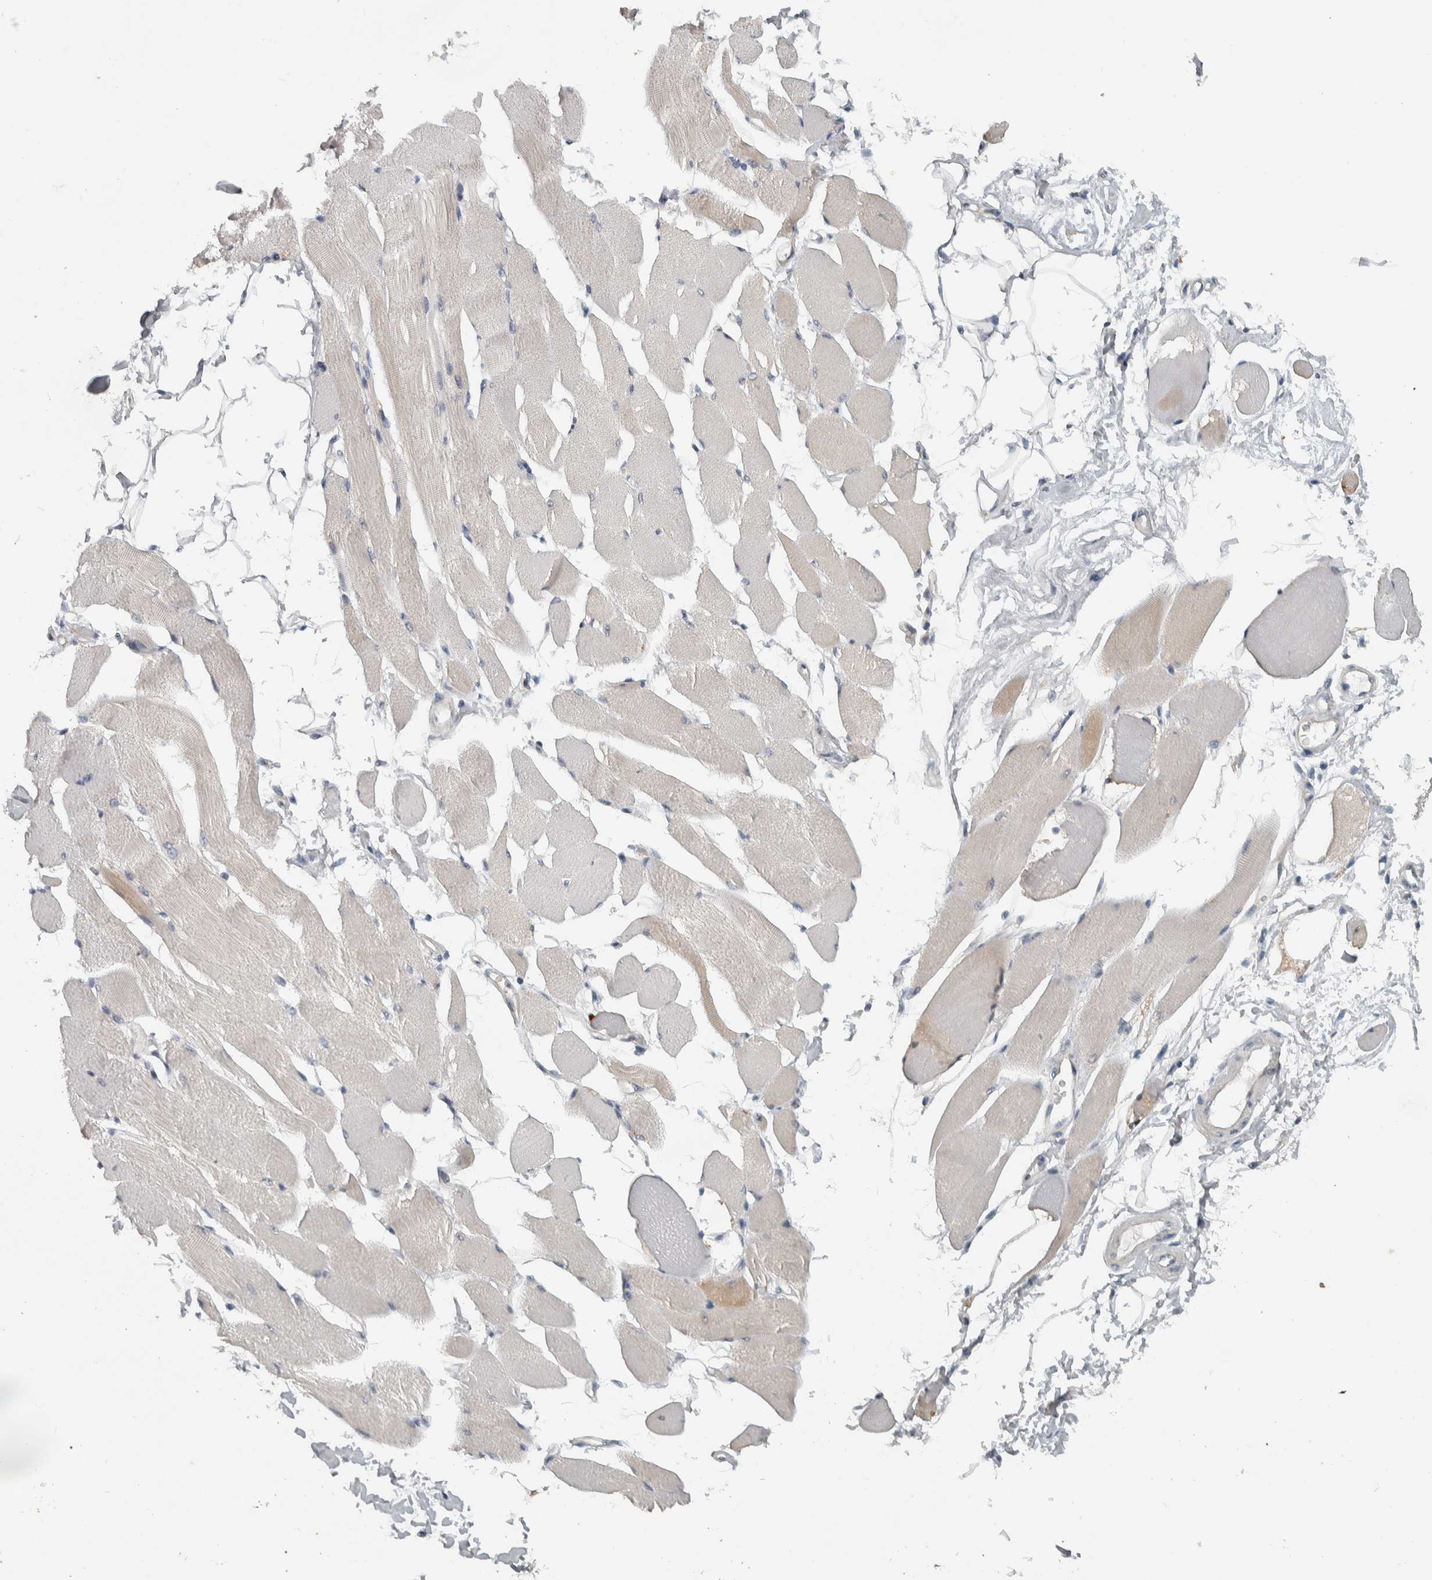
{"staining": {"intensity": "moderate", "quantity": "<25%", "location": "cytoplasmic/membranous"}, "tissue": "skeletal muscle", "cell_type": "Myocytes", "image_type": "normal", "snomed": [{"axis": "morphology", "description": "Normal tissue, NOS"}, {"axis": "topography", "description": "Skeletal muscle"}, {"axis": "topography", "description": "Peripheral nerve tissue"}], "caption": "Immunohistochemical staining of unremarkable skeletal muscle reveals moderate cytoplasmic/membranous protein expression in approximately <25% of myocytes.", "gene": "DCAF10", "patient": {"sex": "female", "age": 84}}